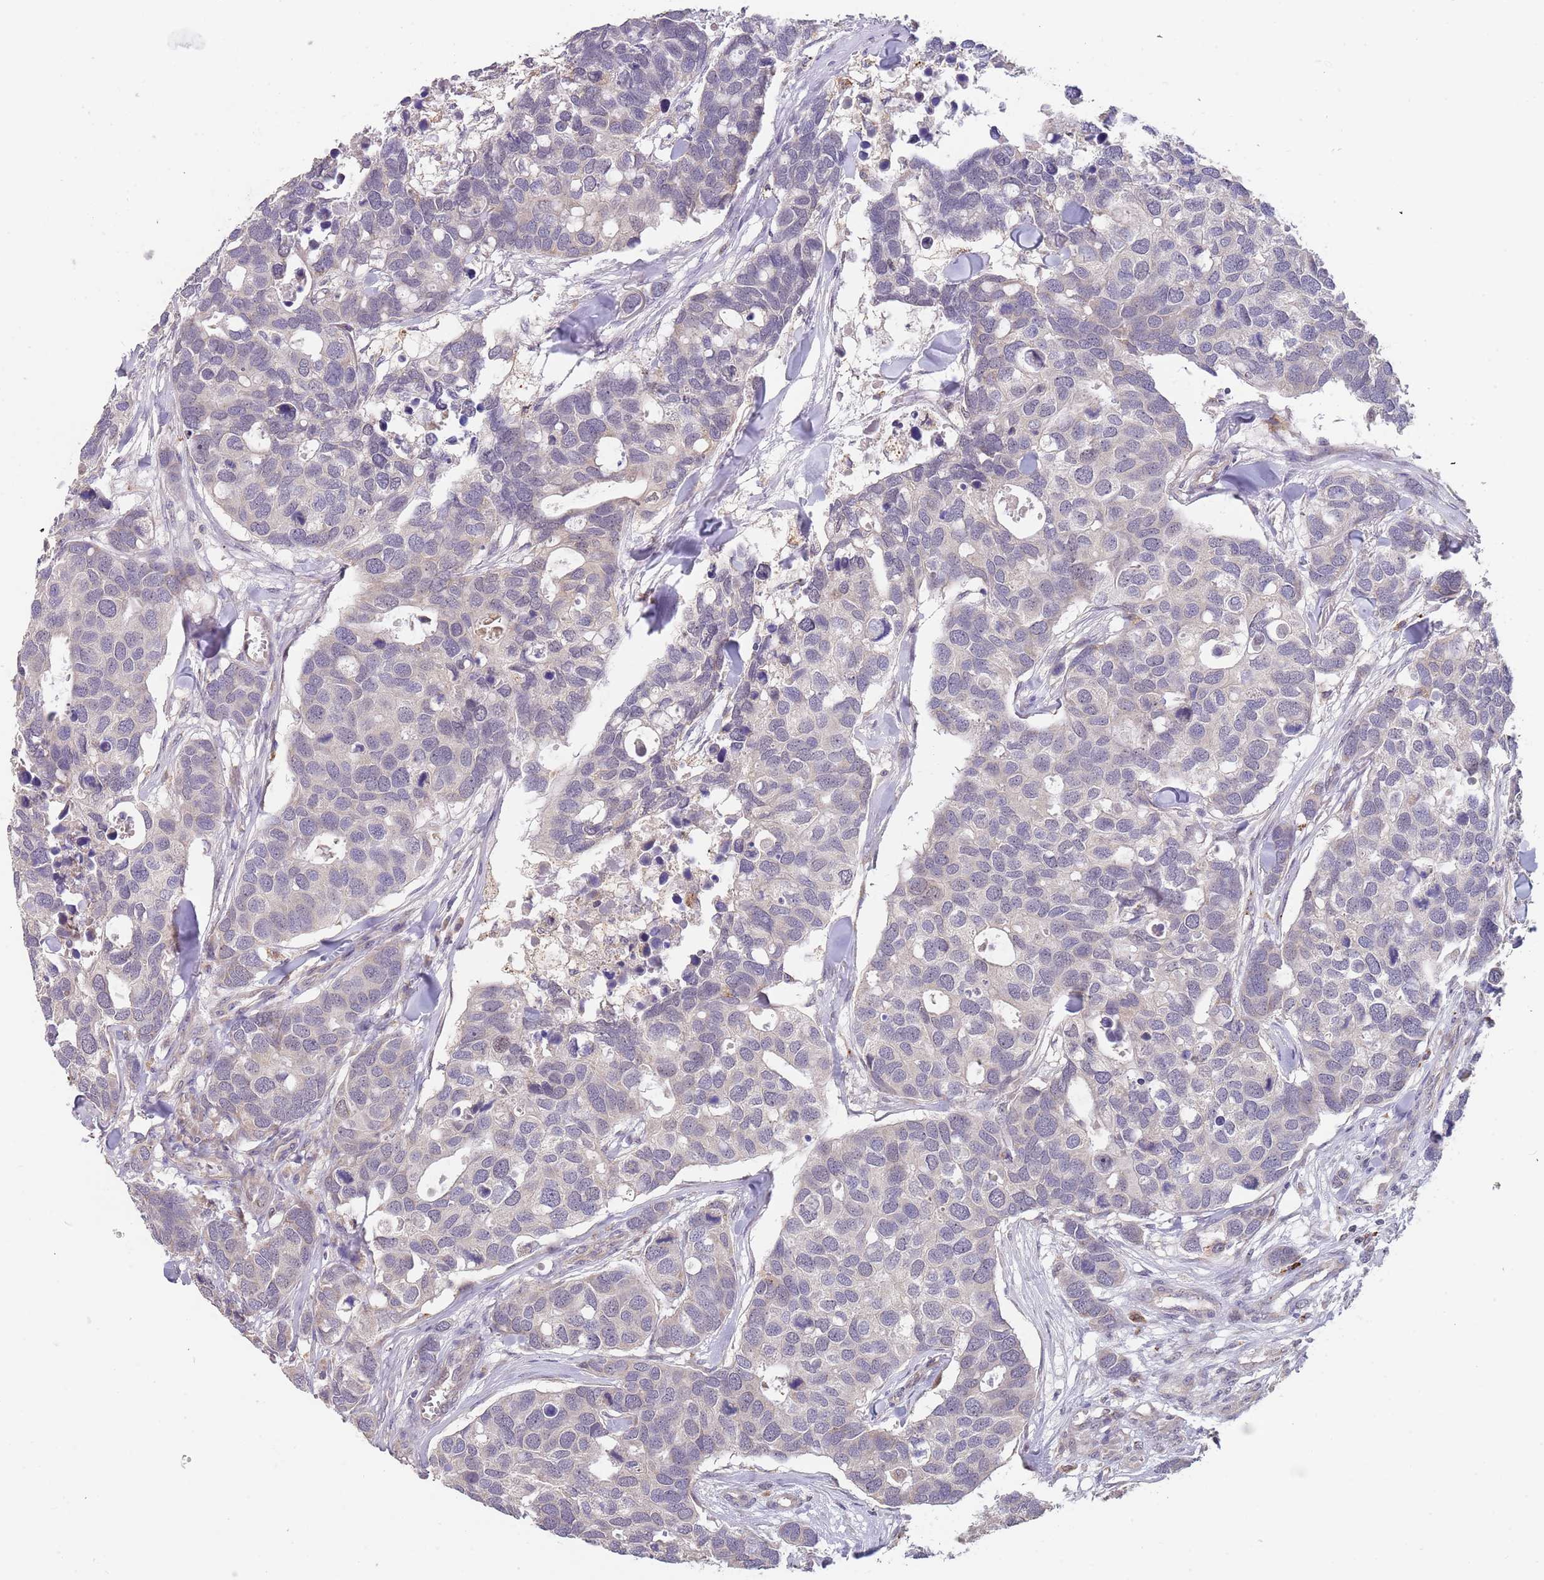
{"staining": {"intensity": "negative", "quantity": "none", "location": "none"}, "tissue": "breast cancer", "cell_type": "Tumor cells", "image_type": "cancer", "snomed": [{"axis": "morphology", "description": "Duct carcinoma"}, {"axis": "topography", "description": "Breast"}], "caption": "Immunohistochemistry histopathology image of neoplastic tissue: human breast intraductal carcinoma stained with DAB (3,3'-diaminobenzidine) displays no significant protein staining in tumor cells.", "gene": "TMEM64", "patient": {"sex": "female", "age": 83}}